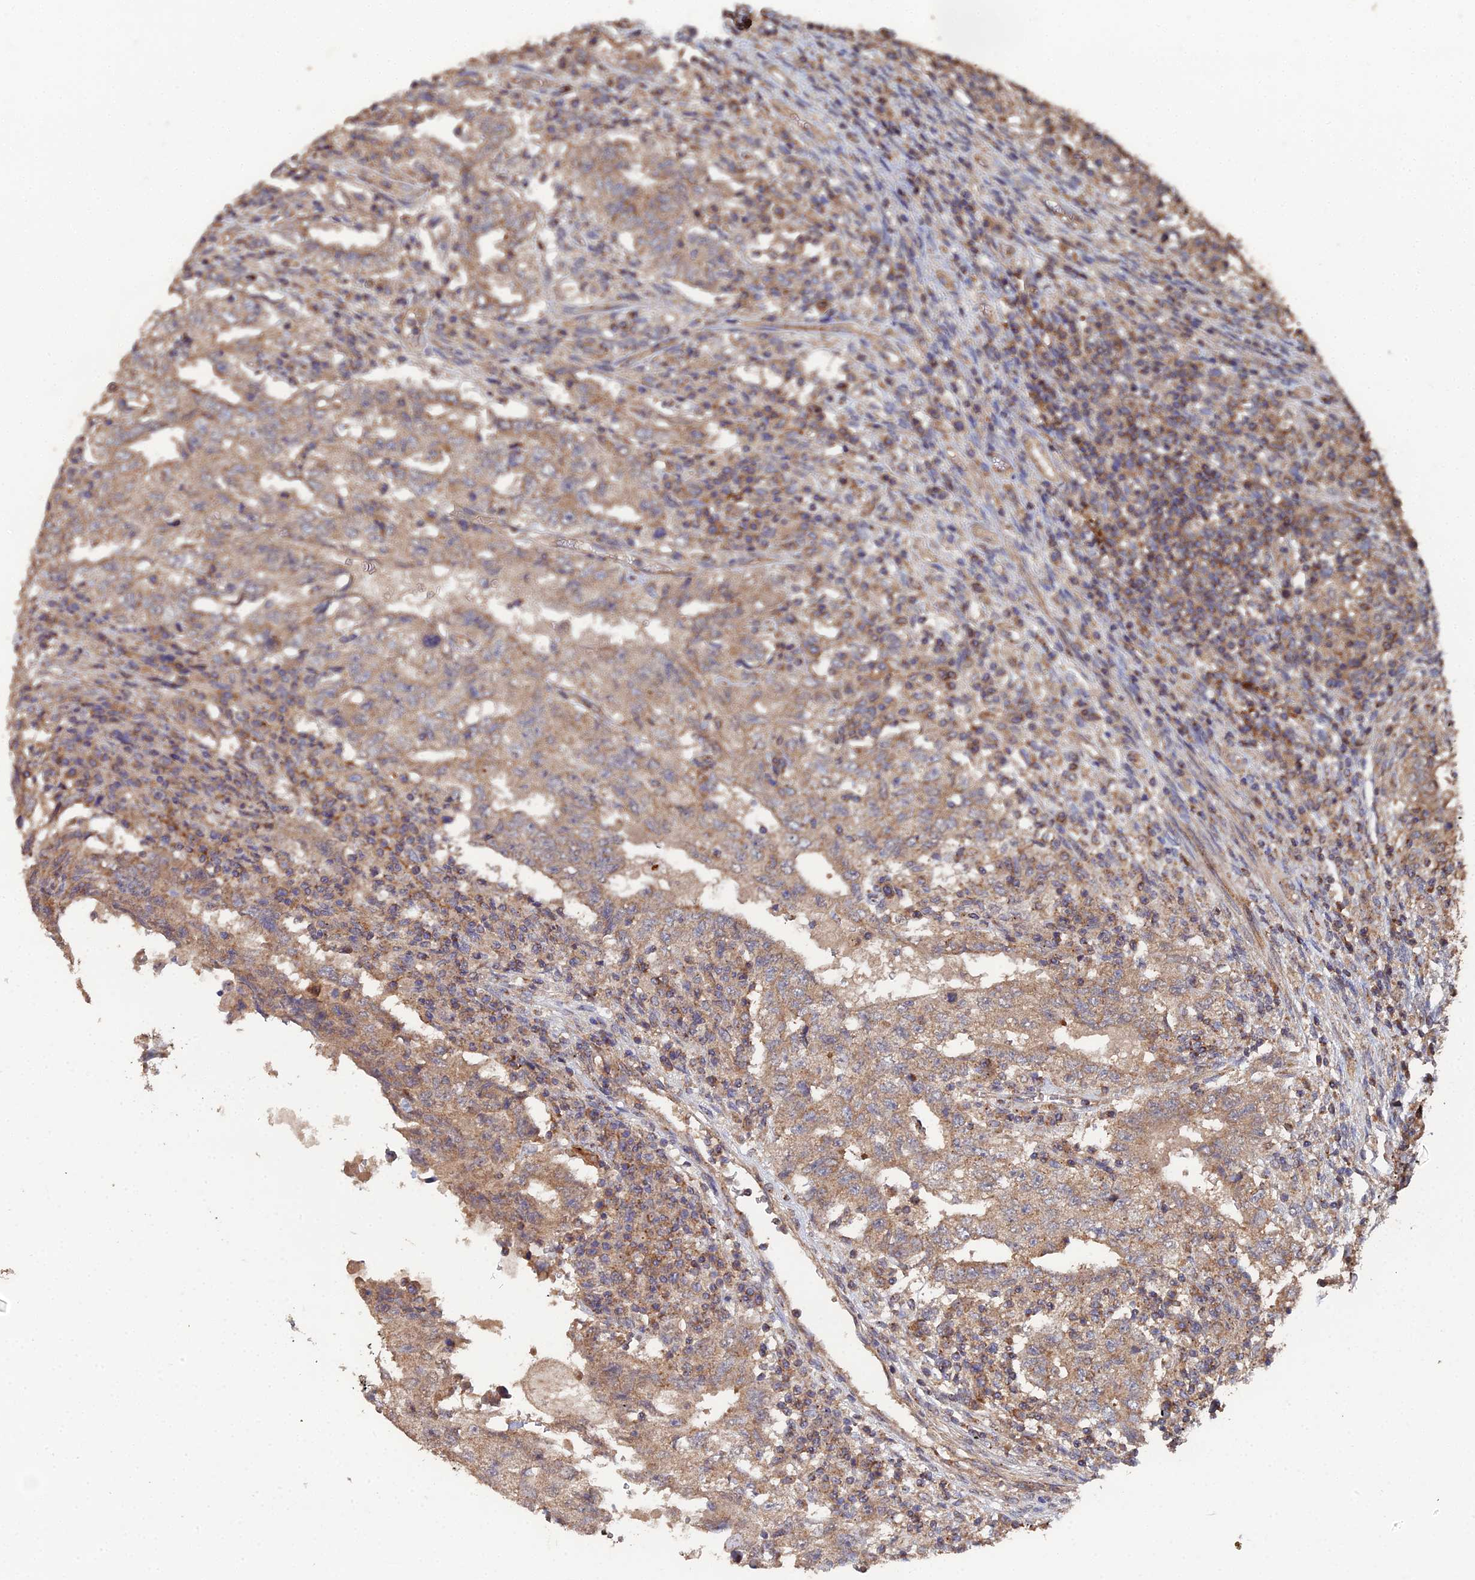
{"staining": {"intensity": "moderate", "quantity": ">75%", "location": "cytoplasmic/membranous"}, "tissue": "testis cancer", "cell_type": "Tumor cells", "image_type": "cancer", "snomed": [{"axis": "morphology", "description": "Carcinoma, Embryonal, NOS"}, {"axis": "topography", "description": "Testis"}], "caption": "Moderate cytoplasmic/membranous expression is appreciated in approximately >75% of tumor cells in testis cancer.", "gene": "SPANXN4", "patient": {"sex": "male", "age": 26}}